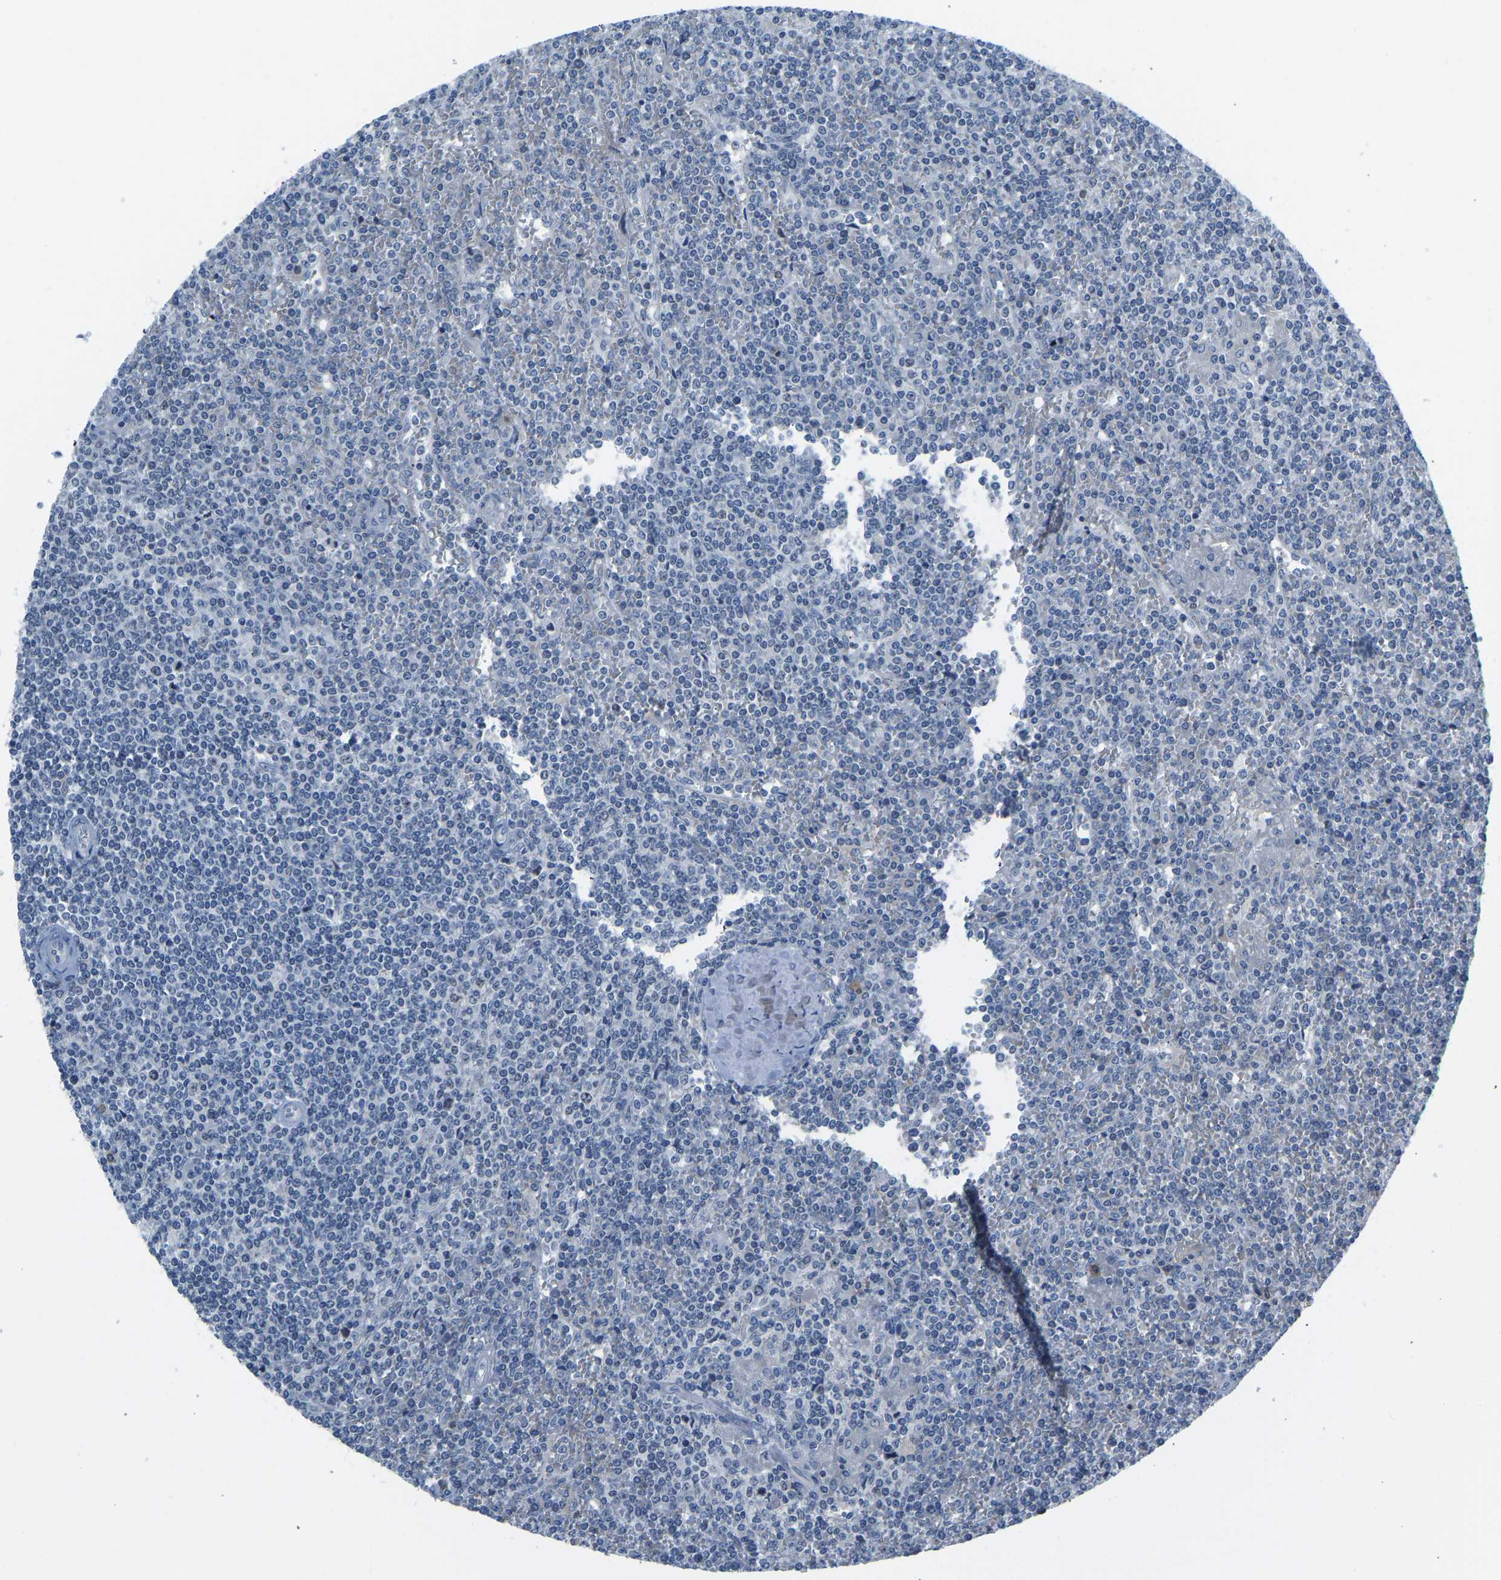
{"staining": {"intensity": "negative", "quantity": "none", "location": "none"}, "tissue": "lymphoma", "cell_type": "Tumor cells", "image_type": "cancer", "snomed": [{"axis": "morphology", "description": "Malignant lymphoma, non-Hodgkin's type, Low grade"}, {"axis": "topography", "description": "Spleen"}], "caption": "A high-resolution photomicrograph shows immunohistochemistry (IHC) staining of malignant lymphoma, non-Hodgkin's type (low-grade), which exhibits no significant positivity in tumor cells. (Brightfield microscopy of DAB (3,3'-diaminobenzidine) IHC at high magnification).", "gene": "VRK1", "patient": {"sex": "female", "age": 19}}